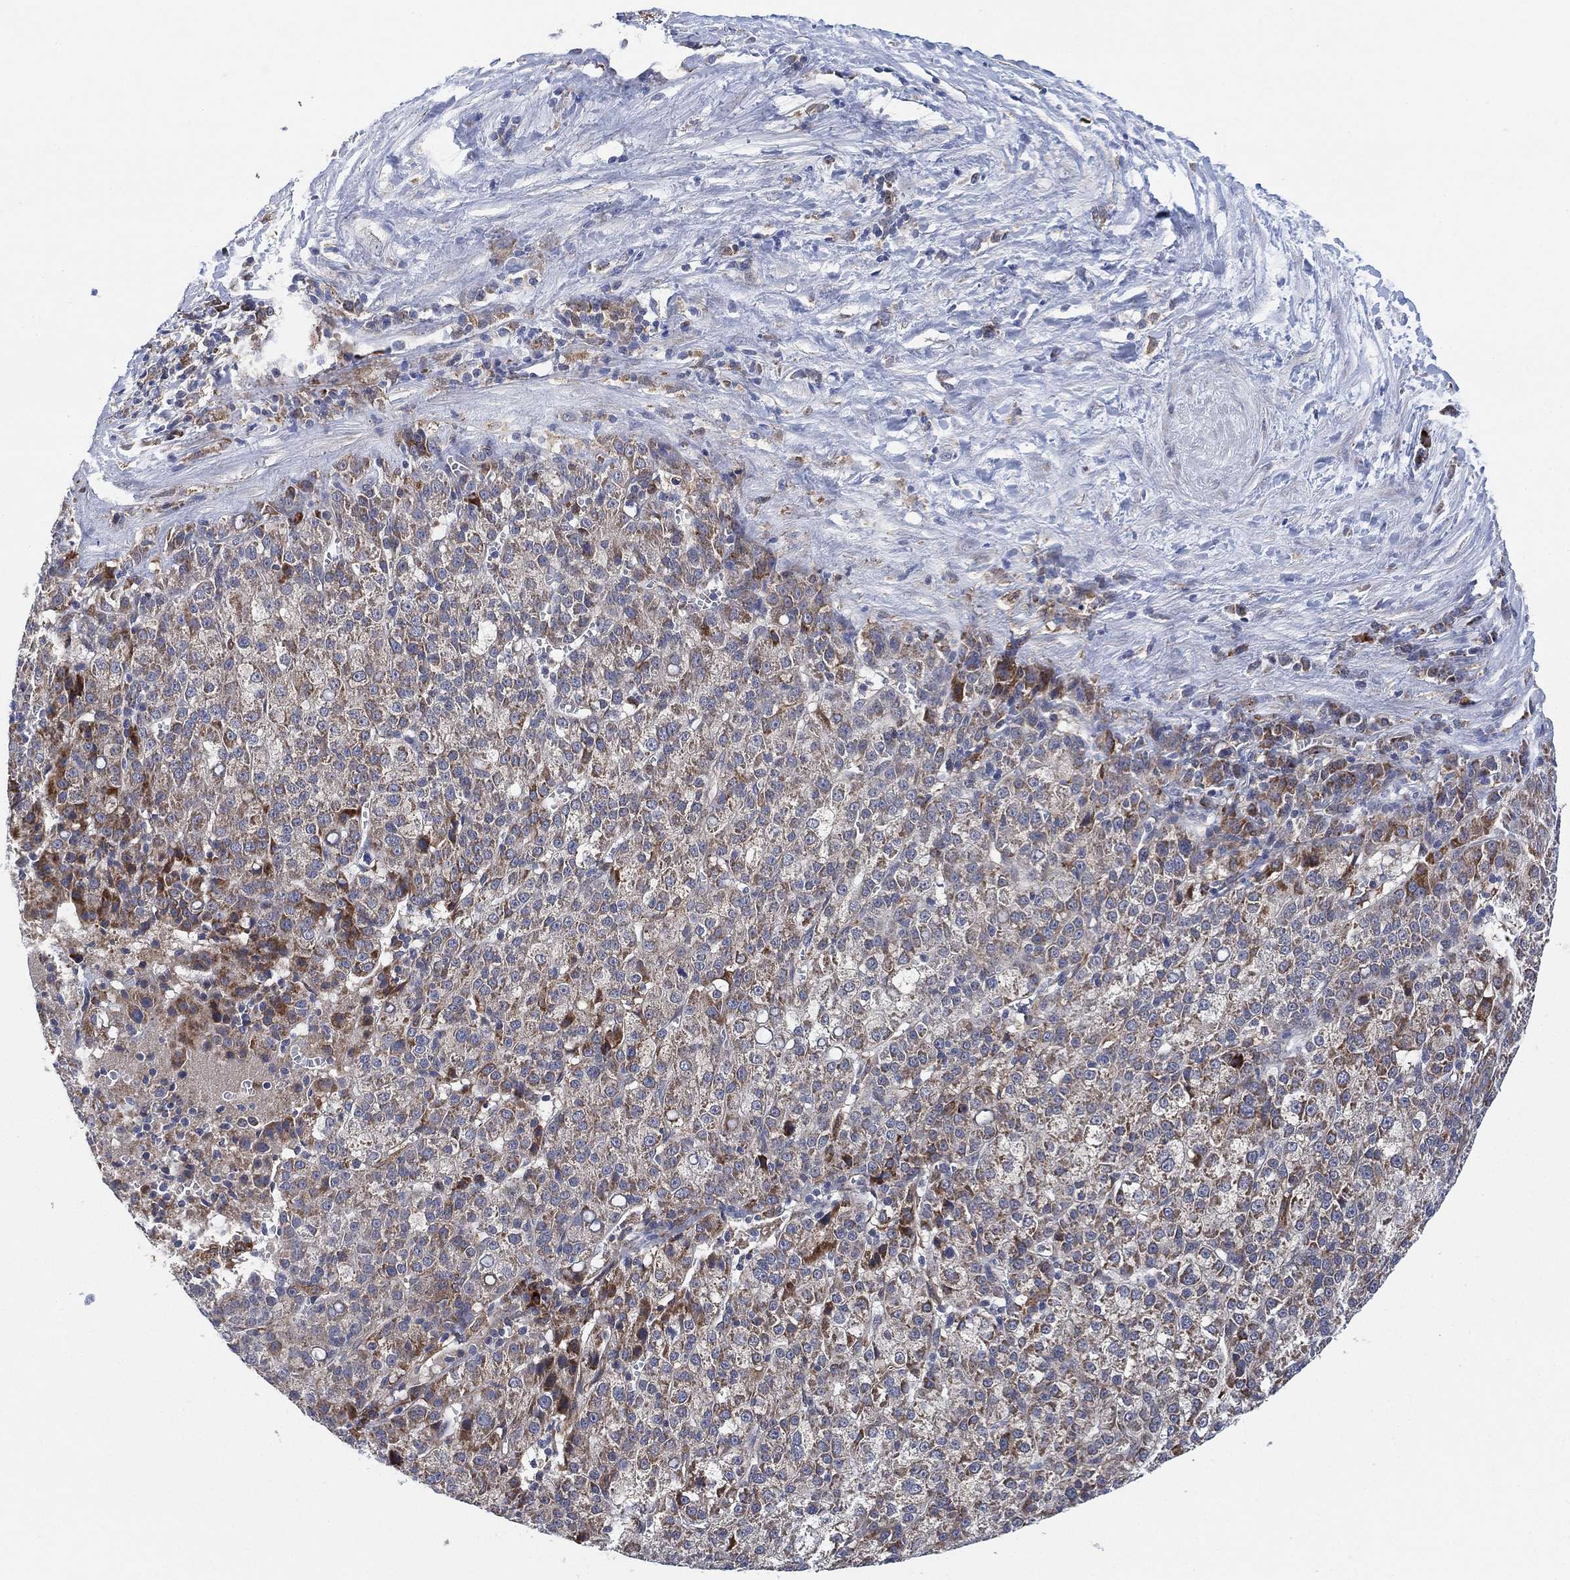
{"staining": {"intensity": "moderate", "quantity": "<25%", "location": "cytoplasmic/membranous"}, "tissue": "liver cancer", "cell_type": "Tumor cells", "image_type": "cancer", "snomed": [{"axis": "morphology", "description": "Carcinoma, Hepatocellular, NOS"}, {"axis": "topography", "description": "Liver"}], "caption": "Immunohistochemistry (DAB (3,3'-diaminobenzidine)) staining of human liver hepatocellular carcinoma reveals moderate cytoplasmic/membranous protein positivity in about <25% of tumor cells.", "gene": "FES", "patient": {"sex": "female", "age": 60}}